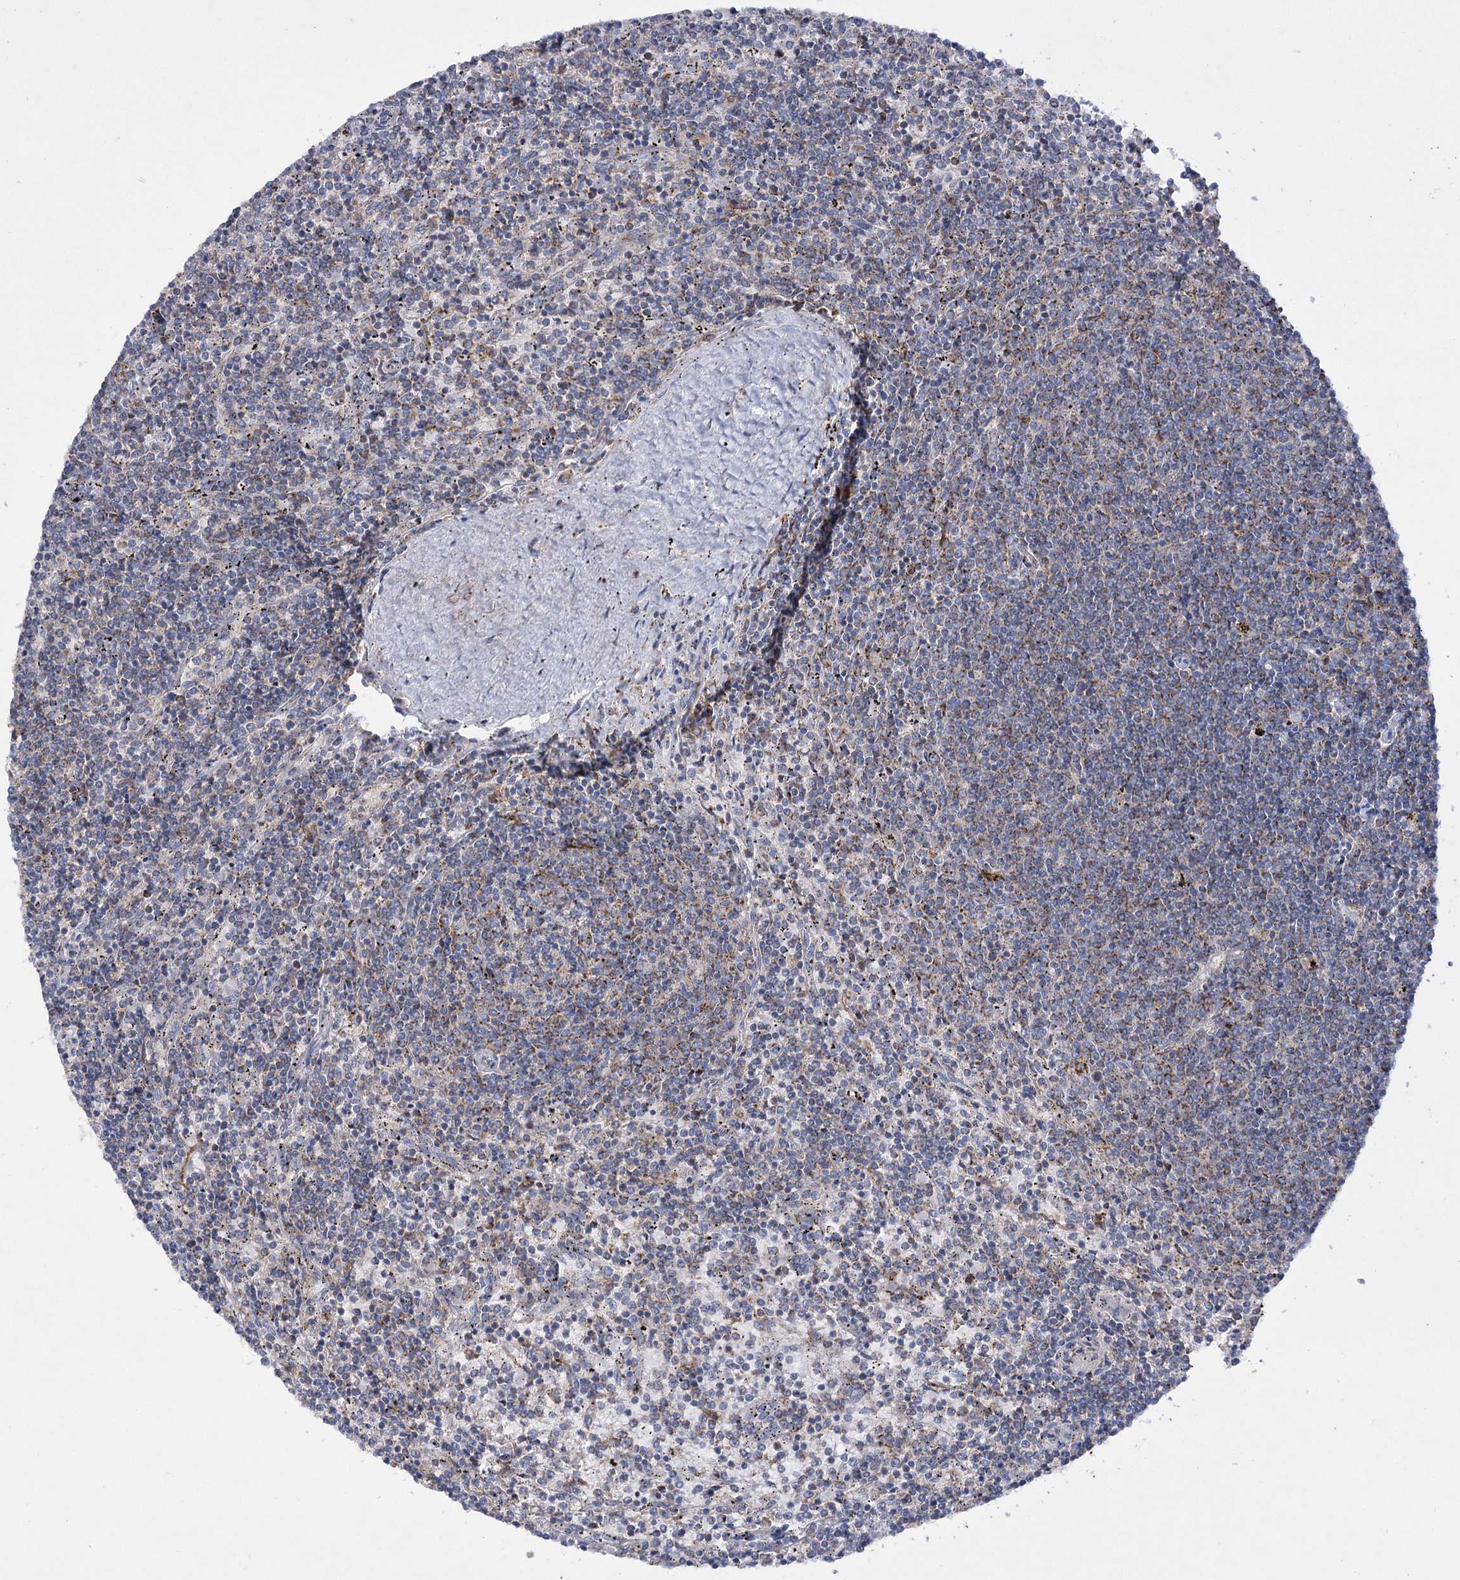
{"staining": {"intensity": "weak", "quantity": "<25%", "location": "cytoplasmic/membranous"}, "tissue": "lymphoma", "cell_type": "Tumor cells", "image_type": "cancer", "snomed": [{"axis": "morphology", "description": "Malignant lymphoma, non-Hodgkin's type, Low grade"}, {"axis": "topography", "description": "Spleen"}], "caption": "Immunohistochemistry (IHC) image of neoplastic tissue: lymphoma stained with DAB (3,3'-diaminobenzidine) demonstrates no significant protein positivity in tumor cells.", "gene": "COX15", "patient": {"sex": "female", "age": 50}}